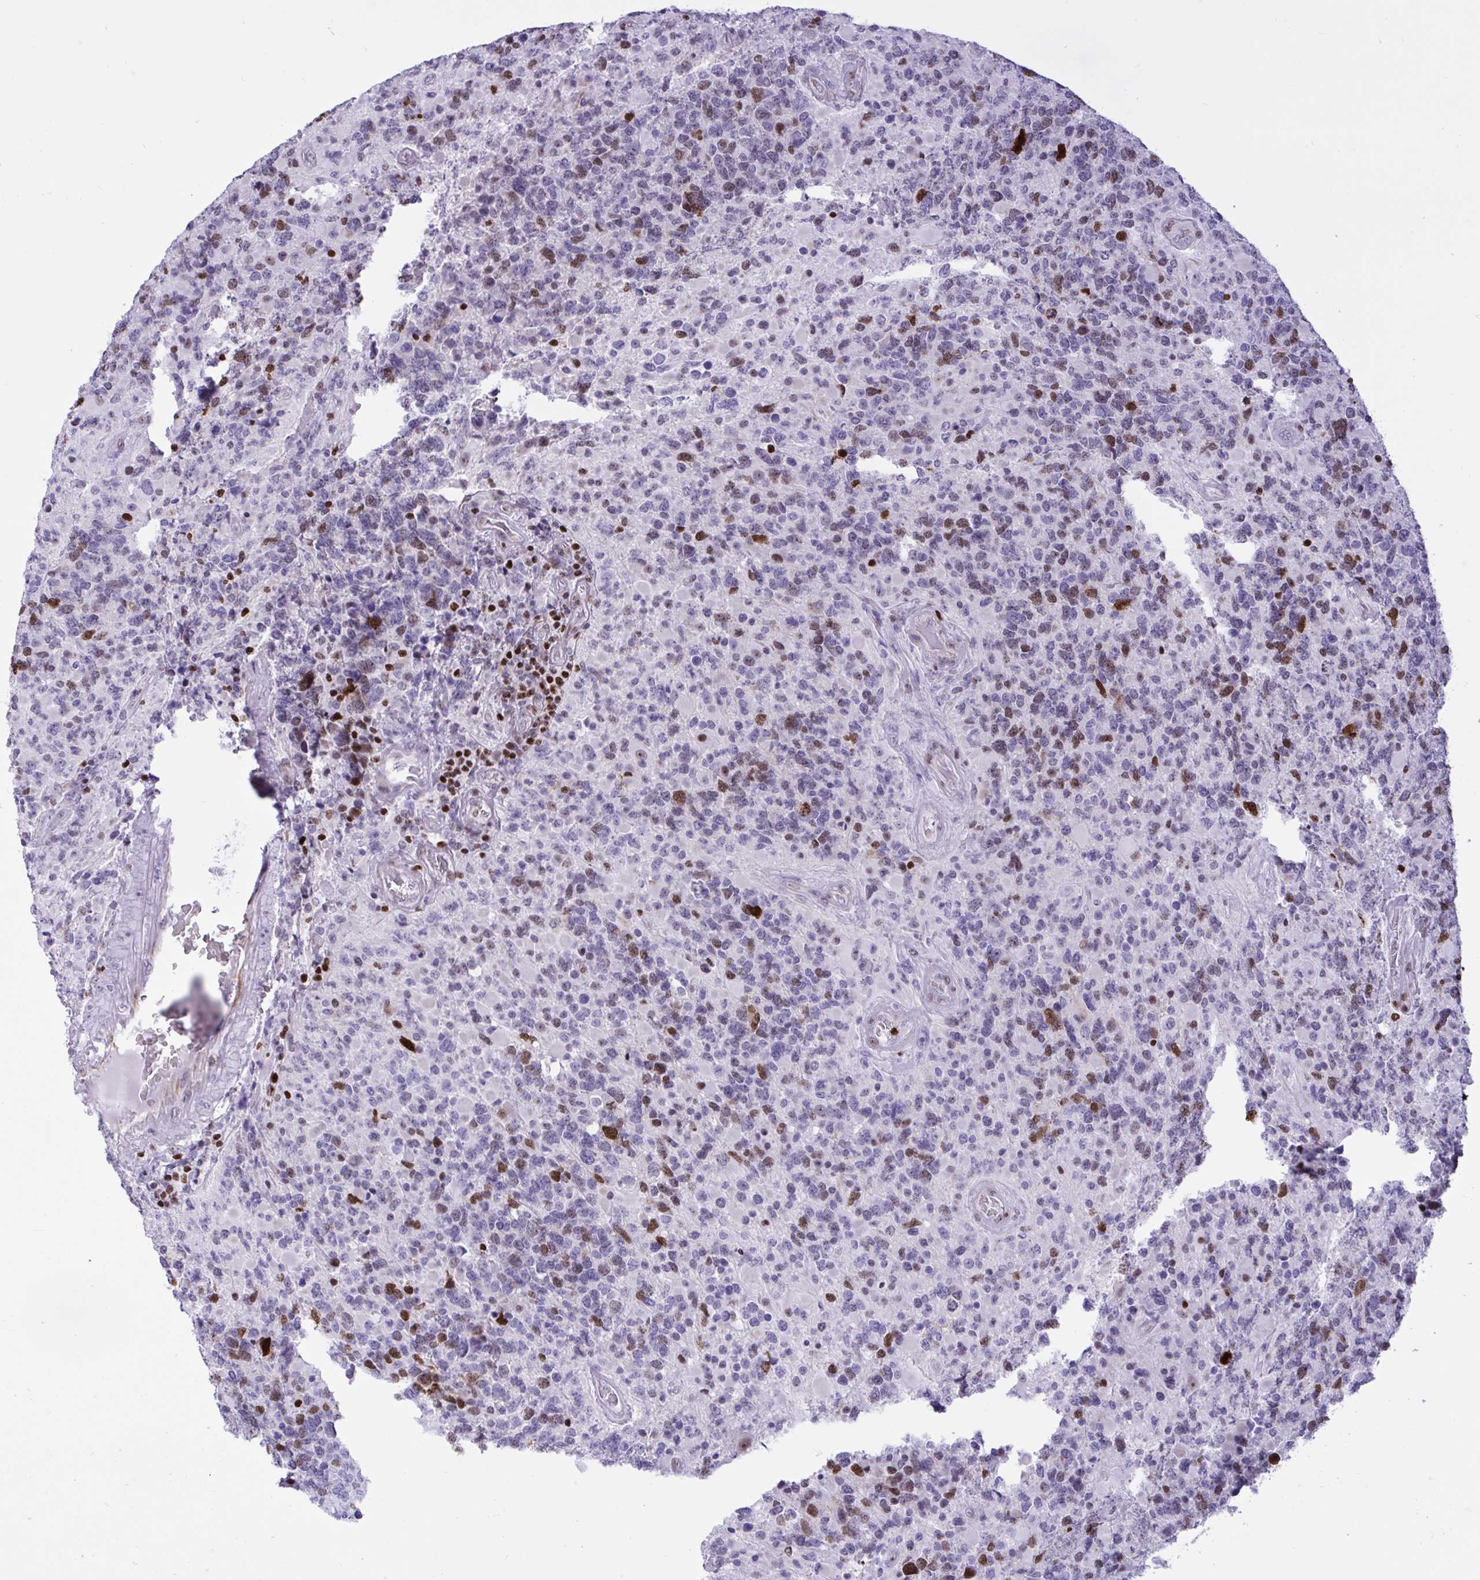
{"staining": {"intensity": "moderate", "quantity": "<25%", "location": "nuclear"}, "tissue": "glioma", "cell_type": "Tumor cells", "image_type": "cancer", "snomed": [{"axis": "morphology", "description": "Glioma, malignant, High grade"}, {"axis": "topography", "description": "Brain"}], "caption": "The immunohistochemical stain labels moderate nuclear positivity in tumor cells of high-grade glioma (malignant) tissue. The staining is performed using DAB (3,3'-diaminobenzidine) brown chromogen to label protein expression. The nuclei are counter-stained blue using hematoxylin.", "gene": "HMGB2", "patient": {"sex": "female", "age": 40}}